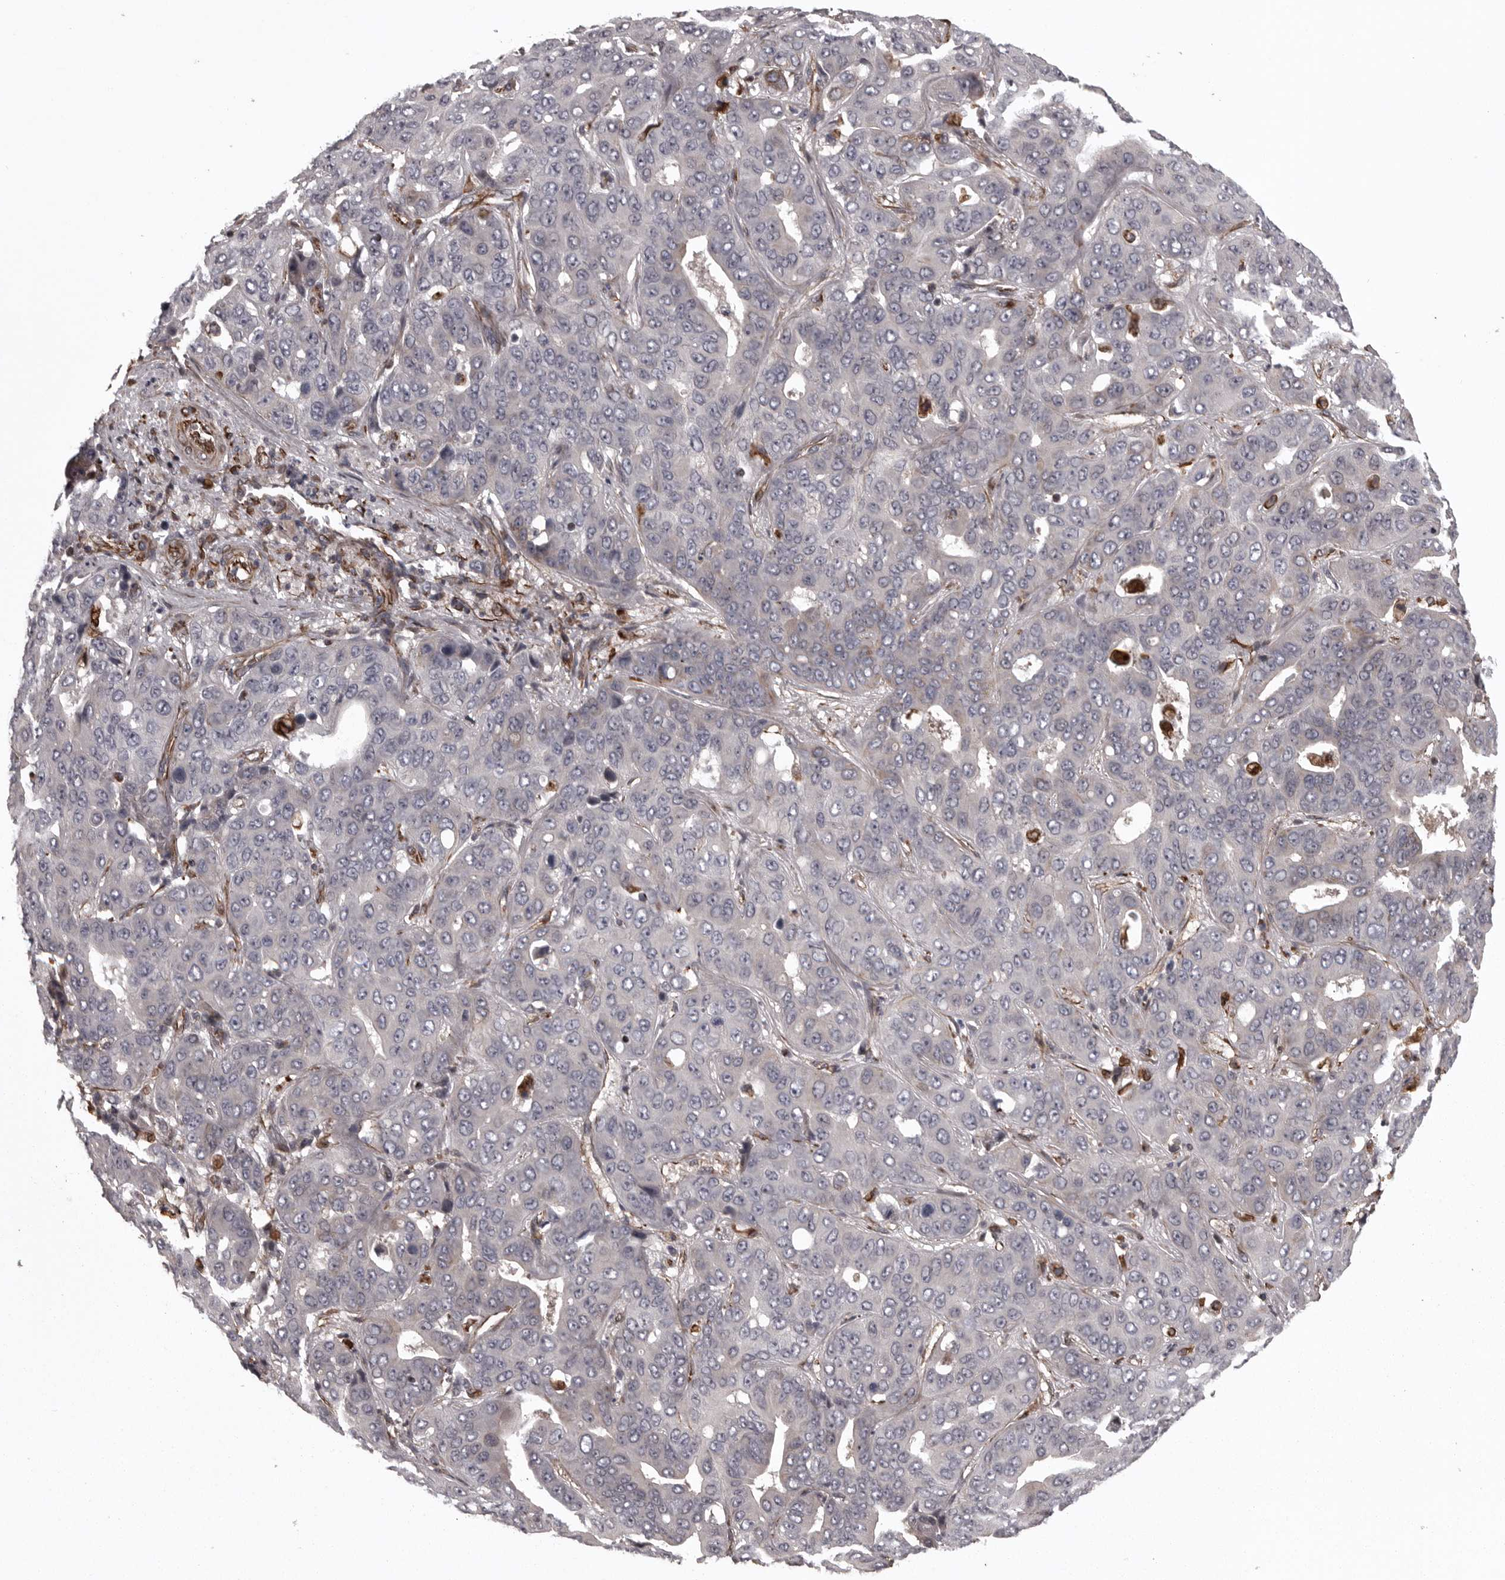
{"staining": {"intensity": "negative", "quantity": "none", "location": "none"}, "tissue": "liver cancer", "cell_type": "Tumor cells", "image_type": "cancer", "snomed": [{"axis": "morphology", "description": "Cholangiocarcinoma"}, {"axis": "topography", "description": "Liver"}], "caption": "High power microscopy image of an immunohistochemistry image of liver cancer (cholangiocarcinoma), revealing no significant positivity in tumor cells.", "gene": "FAAP100", "patient": {"sex": "female", "age": 52}}